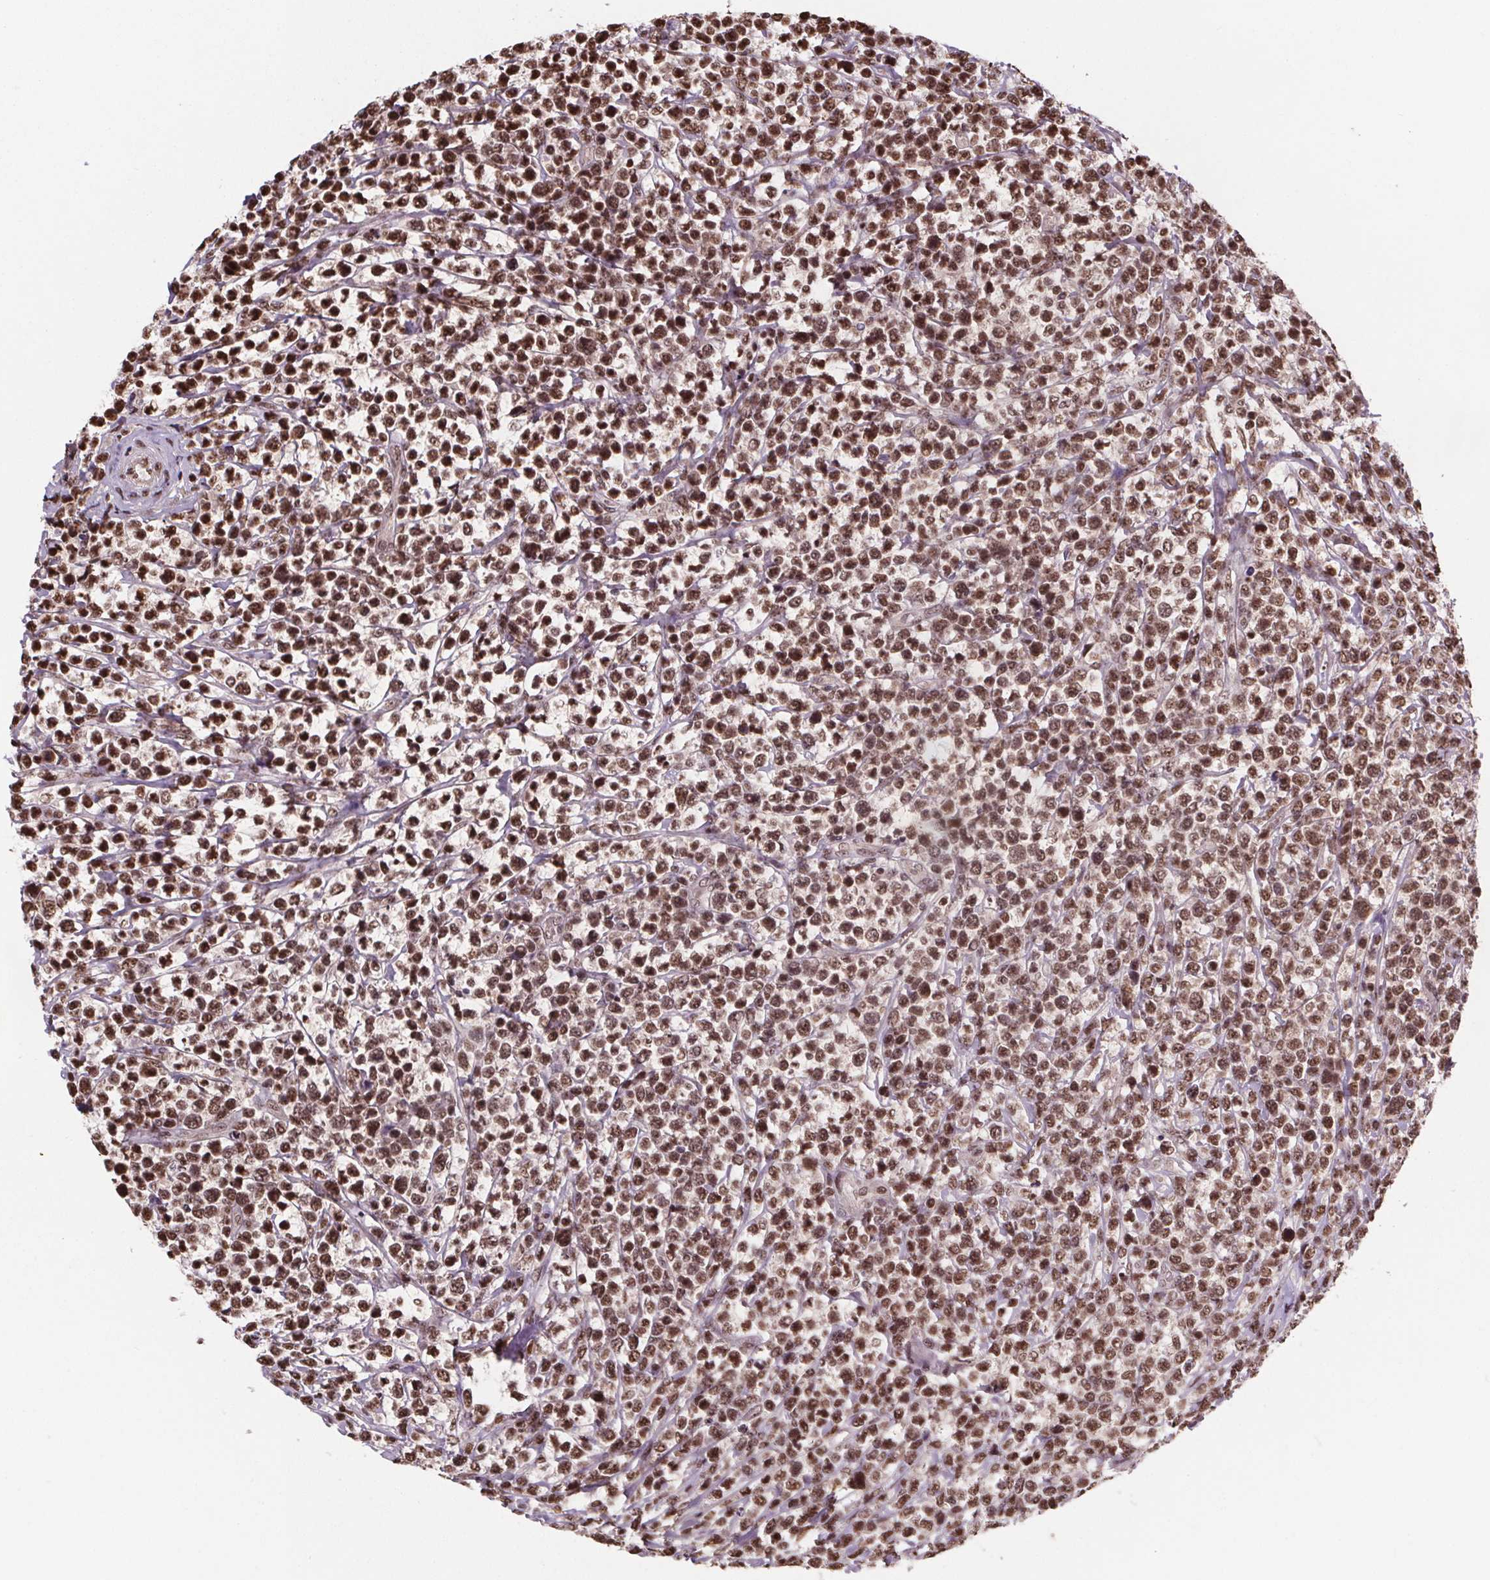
{"staining": {"intensity": "moderate", "quantity": ">75%", "location": "nuclear"}, "tissue": "lymphoma", "cell_type": "Tumor cells", "image_type": "cancer", "snomed": [{"axis": "morphology", "description": "Malignant lymphoma, non-Hodgkin's type, High grade"}, {"axis": "topography", "description": "Soft tissue"}], "caption": "High-power microscopy captured an immunohistochemistry image of high-grade malignant lymphoma, non-Hodgkin's type, revealing moderate nuclear positivity in approximately >75% of tumor cells. Immunohistochemistry stains the protein of interest in brown and the nuclei are stained blue.", "gene": "JARID2", "patient": {"sex": "female", "age": 56}}